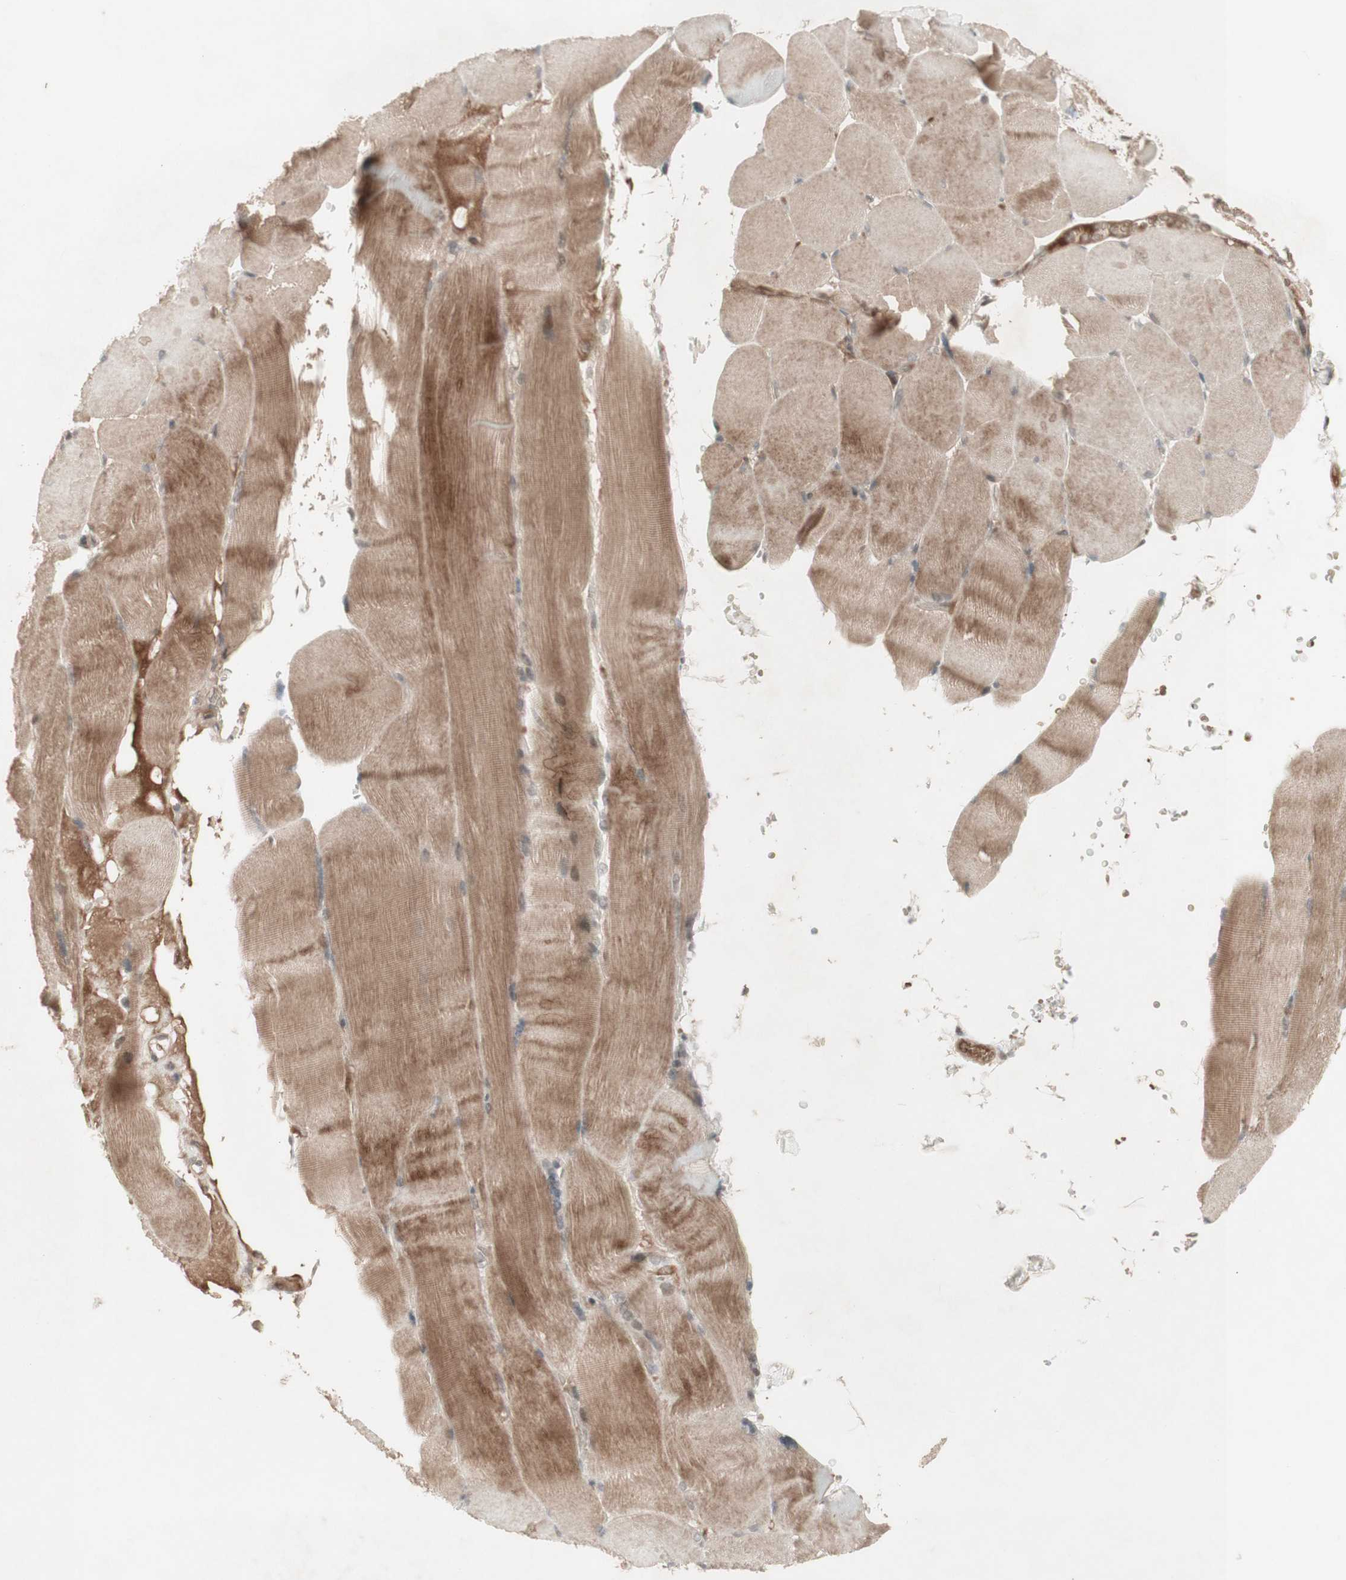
{"staining": {"intensity": "moderate", "quantity": ">75%", "location": "cytoplasmic/membranous"}, "tissue": "skeletal muscle", "cell_type": "Myocytes", "image_type": "normal", "snomed": [{"axis": "morphology", "description": "Normal tissue, NOS"}, {"axis": "topography", "description": "Skin"}, {"axis": "topography", "description": "Skeletal muscle"}], "caption": "This is a photomicrograph of immunohistochemistry staining of benign skeletal muscle, which shows moderate staining in the cytoplasmic/membranous of myocytes.", "gene": "MSH6", "patient": {"sex": "male", "age": 83}}